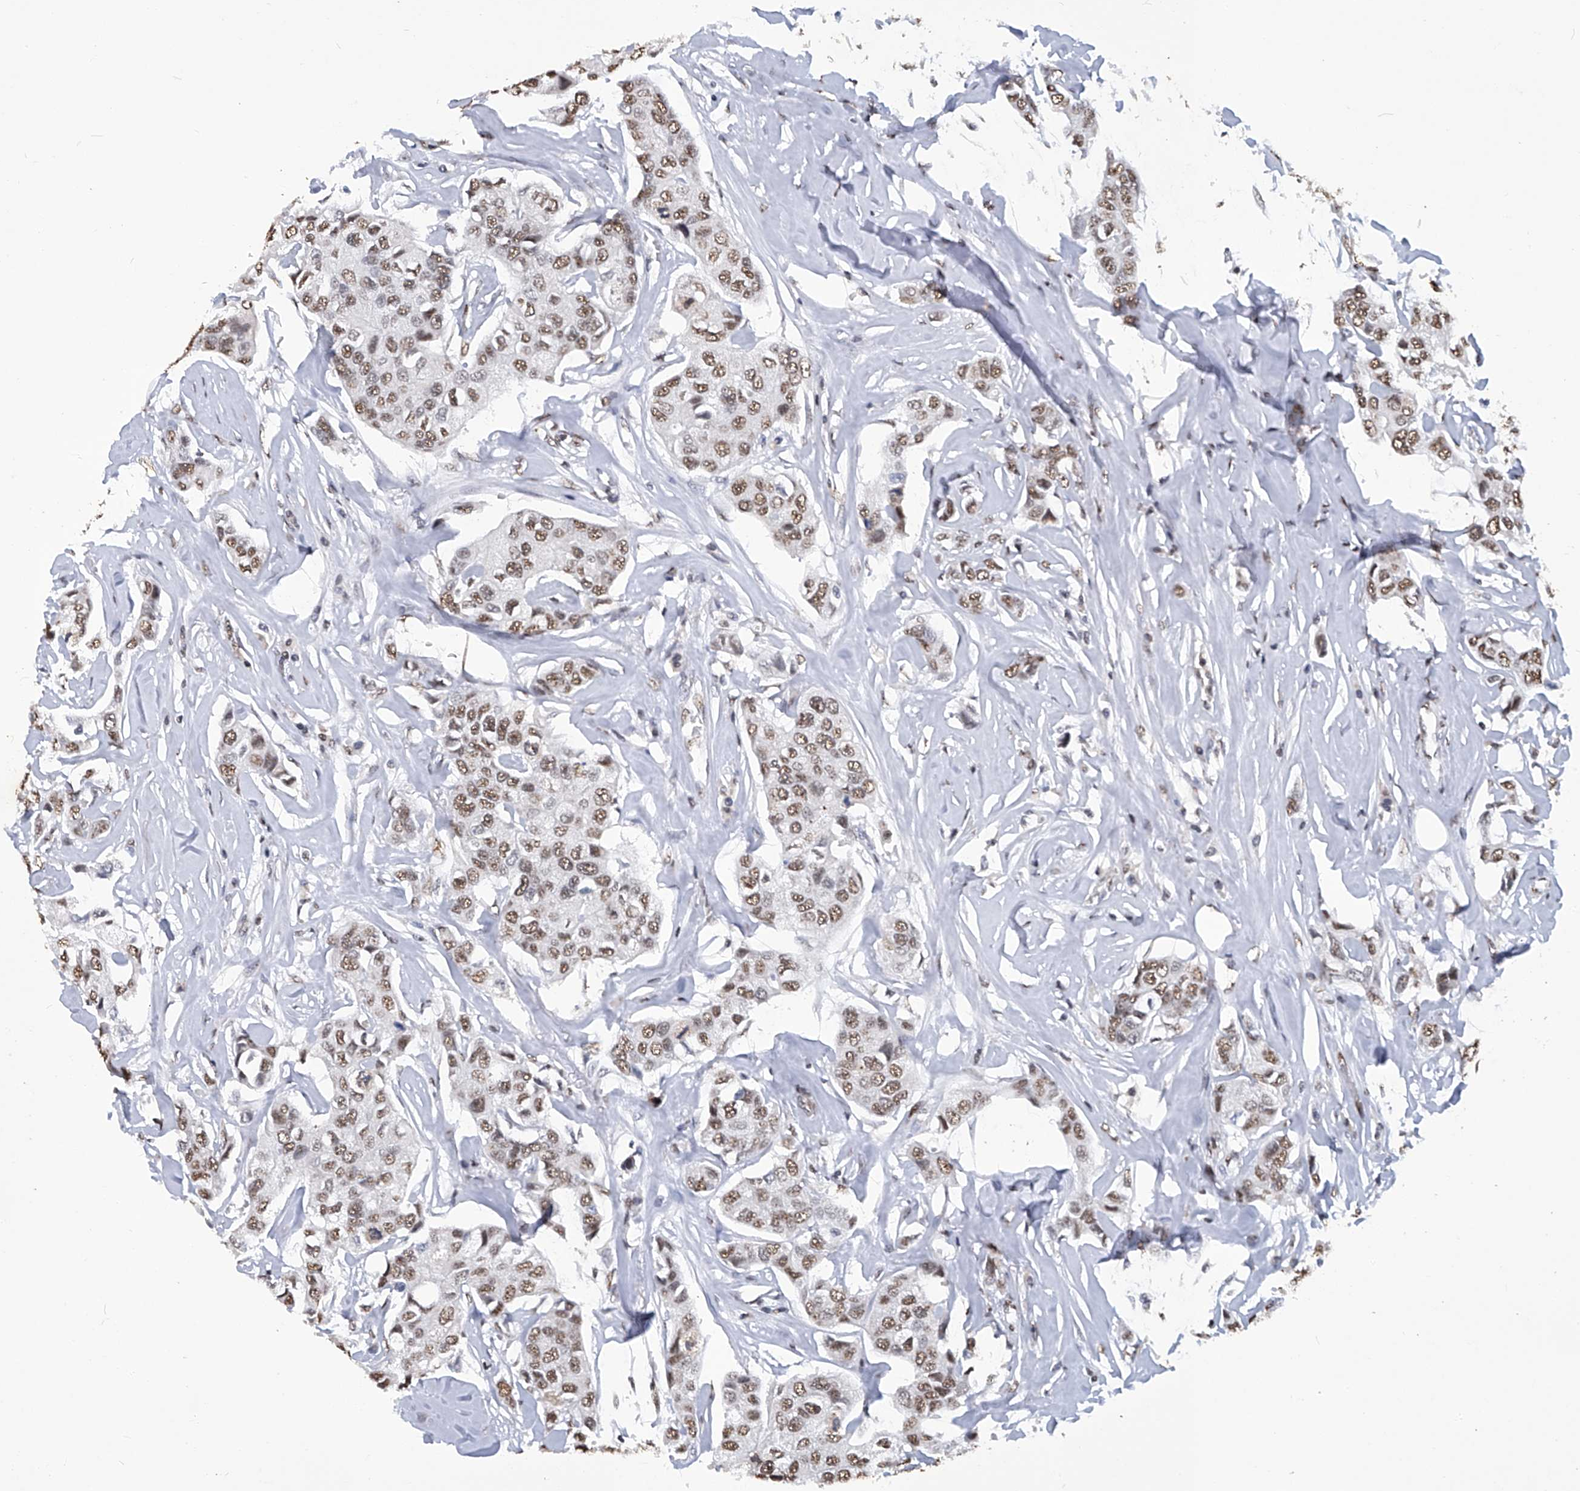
{"staining": {"intensity": "moderate", "quantity": ">75%", "location": "nuclear"}, "tissue": "breast cancer", "cell_type": "Tumor cells", "image_type": "cancer", "snomed": [{"axis": "morphology", "description": "Duct carcinoma"}, {"axis": "topography", "description": "Breast"}], "caption": "Immunohistochemical staining of breast cancer demonstrates moderate nuclear protein staining in about >75% of tumor cells.", "gene": "HBP1", "patient": {"sex": "female", "age": 80}}